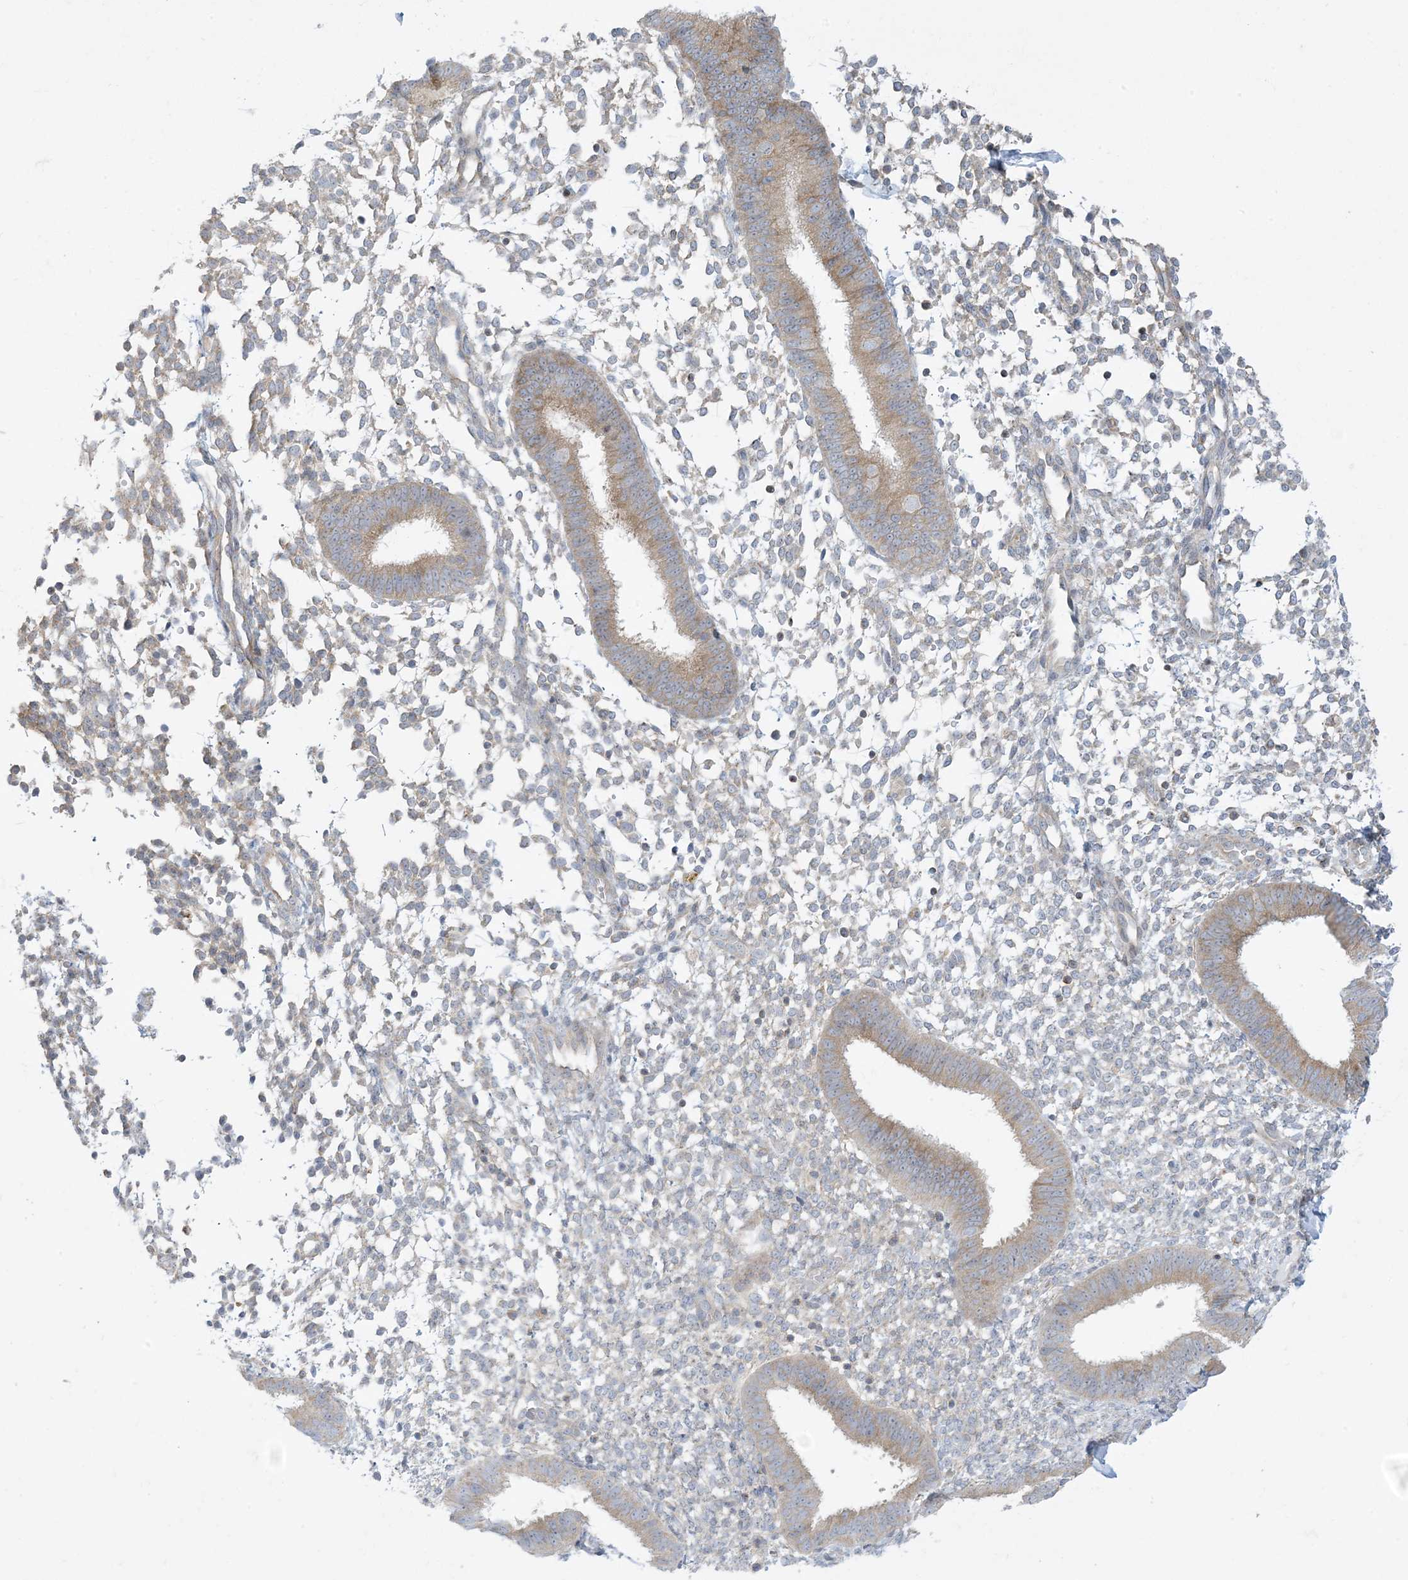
{"staining": {"intensity": "negative", "quantity": "none", "location": "none"}, "tissue": "endometrium", "cell_type": "Cells in endometrial stroma", "image_type": "normal", "snomed": [{"axis": "morphology", "description": "Normal tissue, NOS"}, {"axis": "topography", "description": "Uterus"}, {"axis": "topography", "description": "Endometrium"}], "caption": "There is no significant positivity in cells in endometrial stroma of endometrium. The staining is performed using DAB brown chromogen with nuclei counter-stained in using hematoxylin.", "gene": "SLAMF9", "patient": {"sex": "female", "age": 48}}